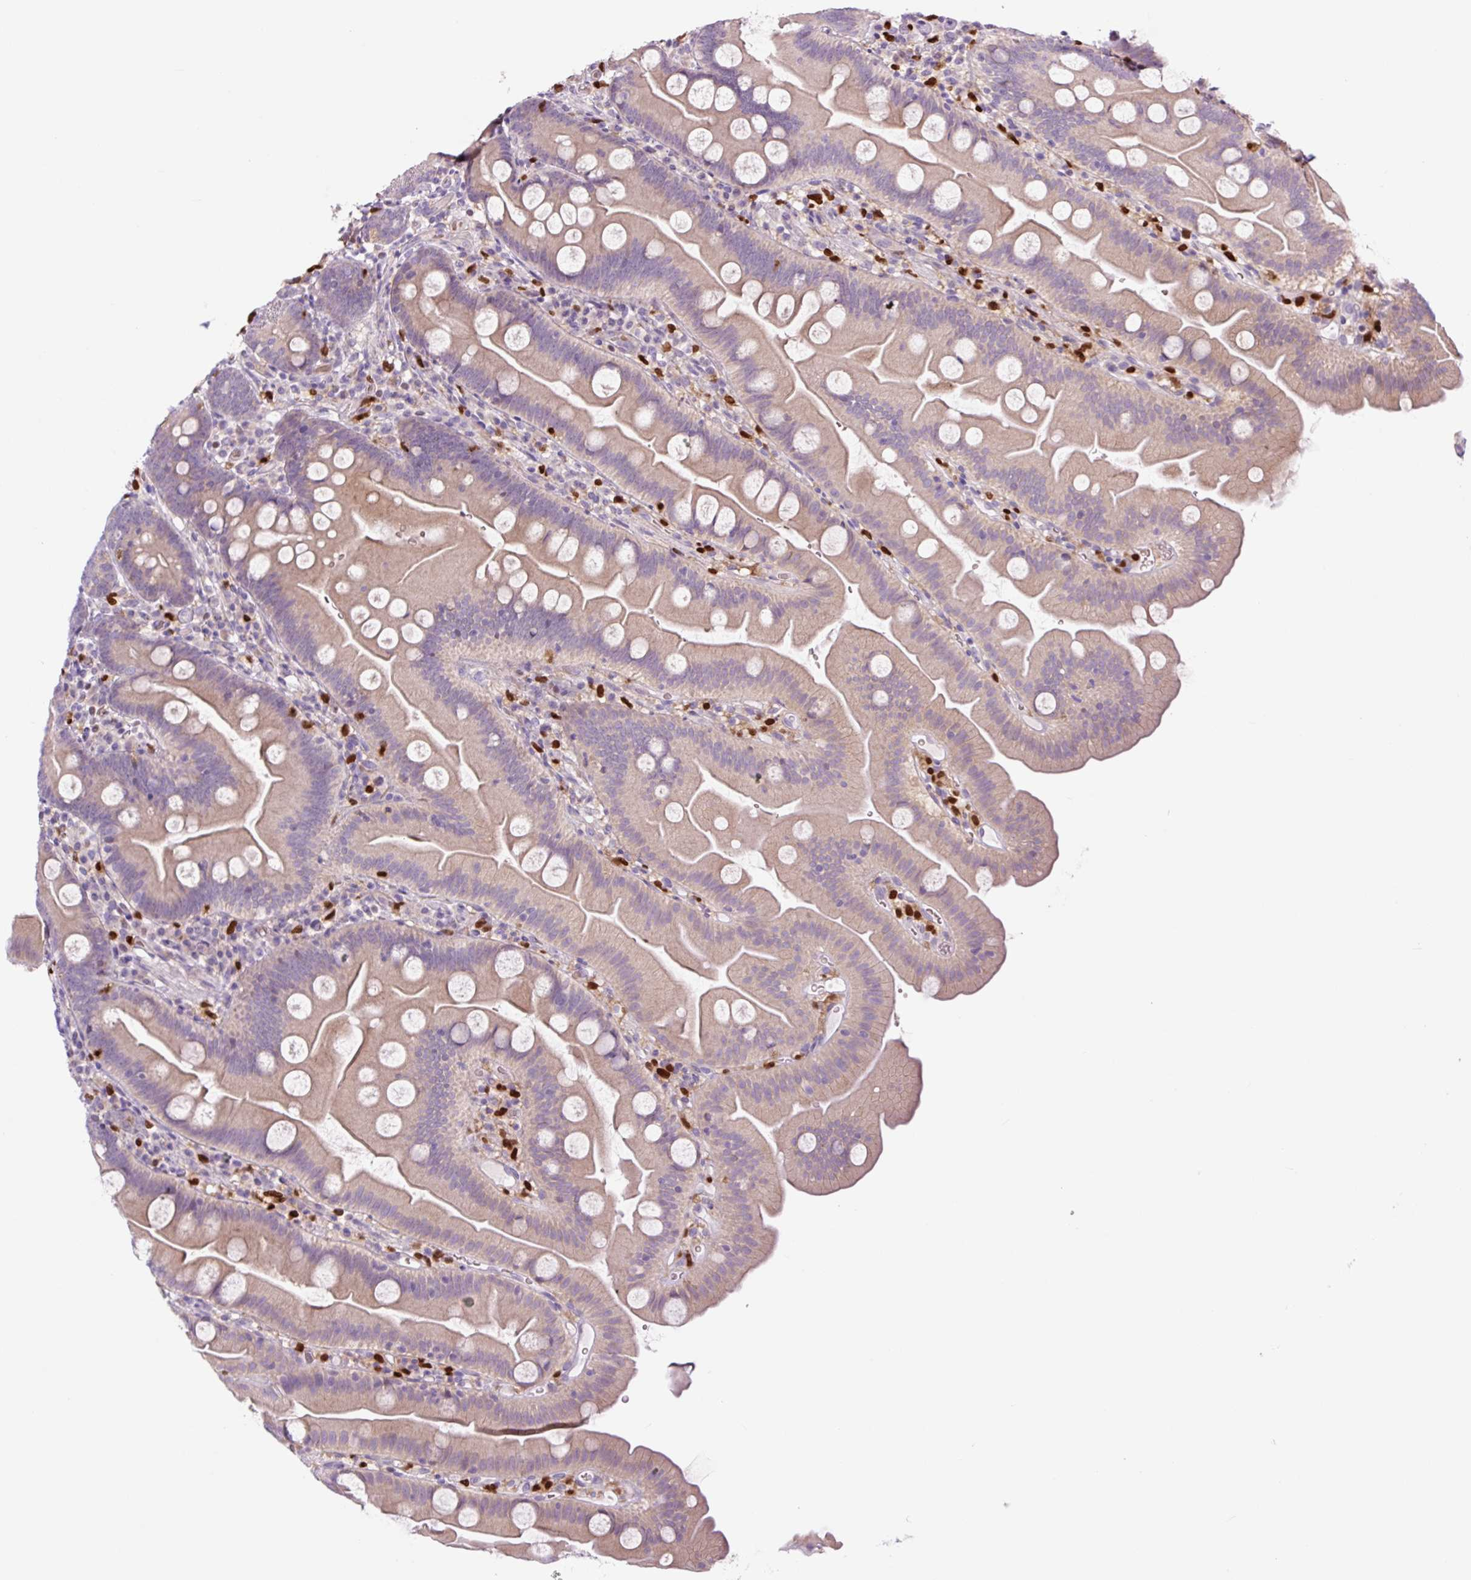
{"staining": {"intensity": "weak", "quantity": "25%-75%", "location": "cytoplasmic/membranous"}, "tissue": "small intestine", "cell_type": "Glandular cells", "image_type": "normal", "snomed": [{"axis": "morphology", "description": "Normal tissue, NOS"}, {"axis": "topography", "description": "Small intestine"}], "caption": "The micrograph exhibits immunohistochemical staining of unremarkable small intestine. There is weak cytoplasmic/membranous staining is appreciated in approximately 25%-75% of glandular cells.", "gene": "SPI1", "patient": {"sex": "female", "age": 68}}